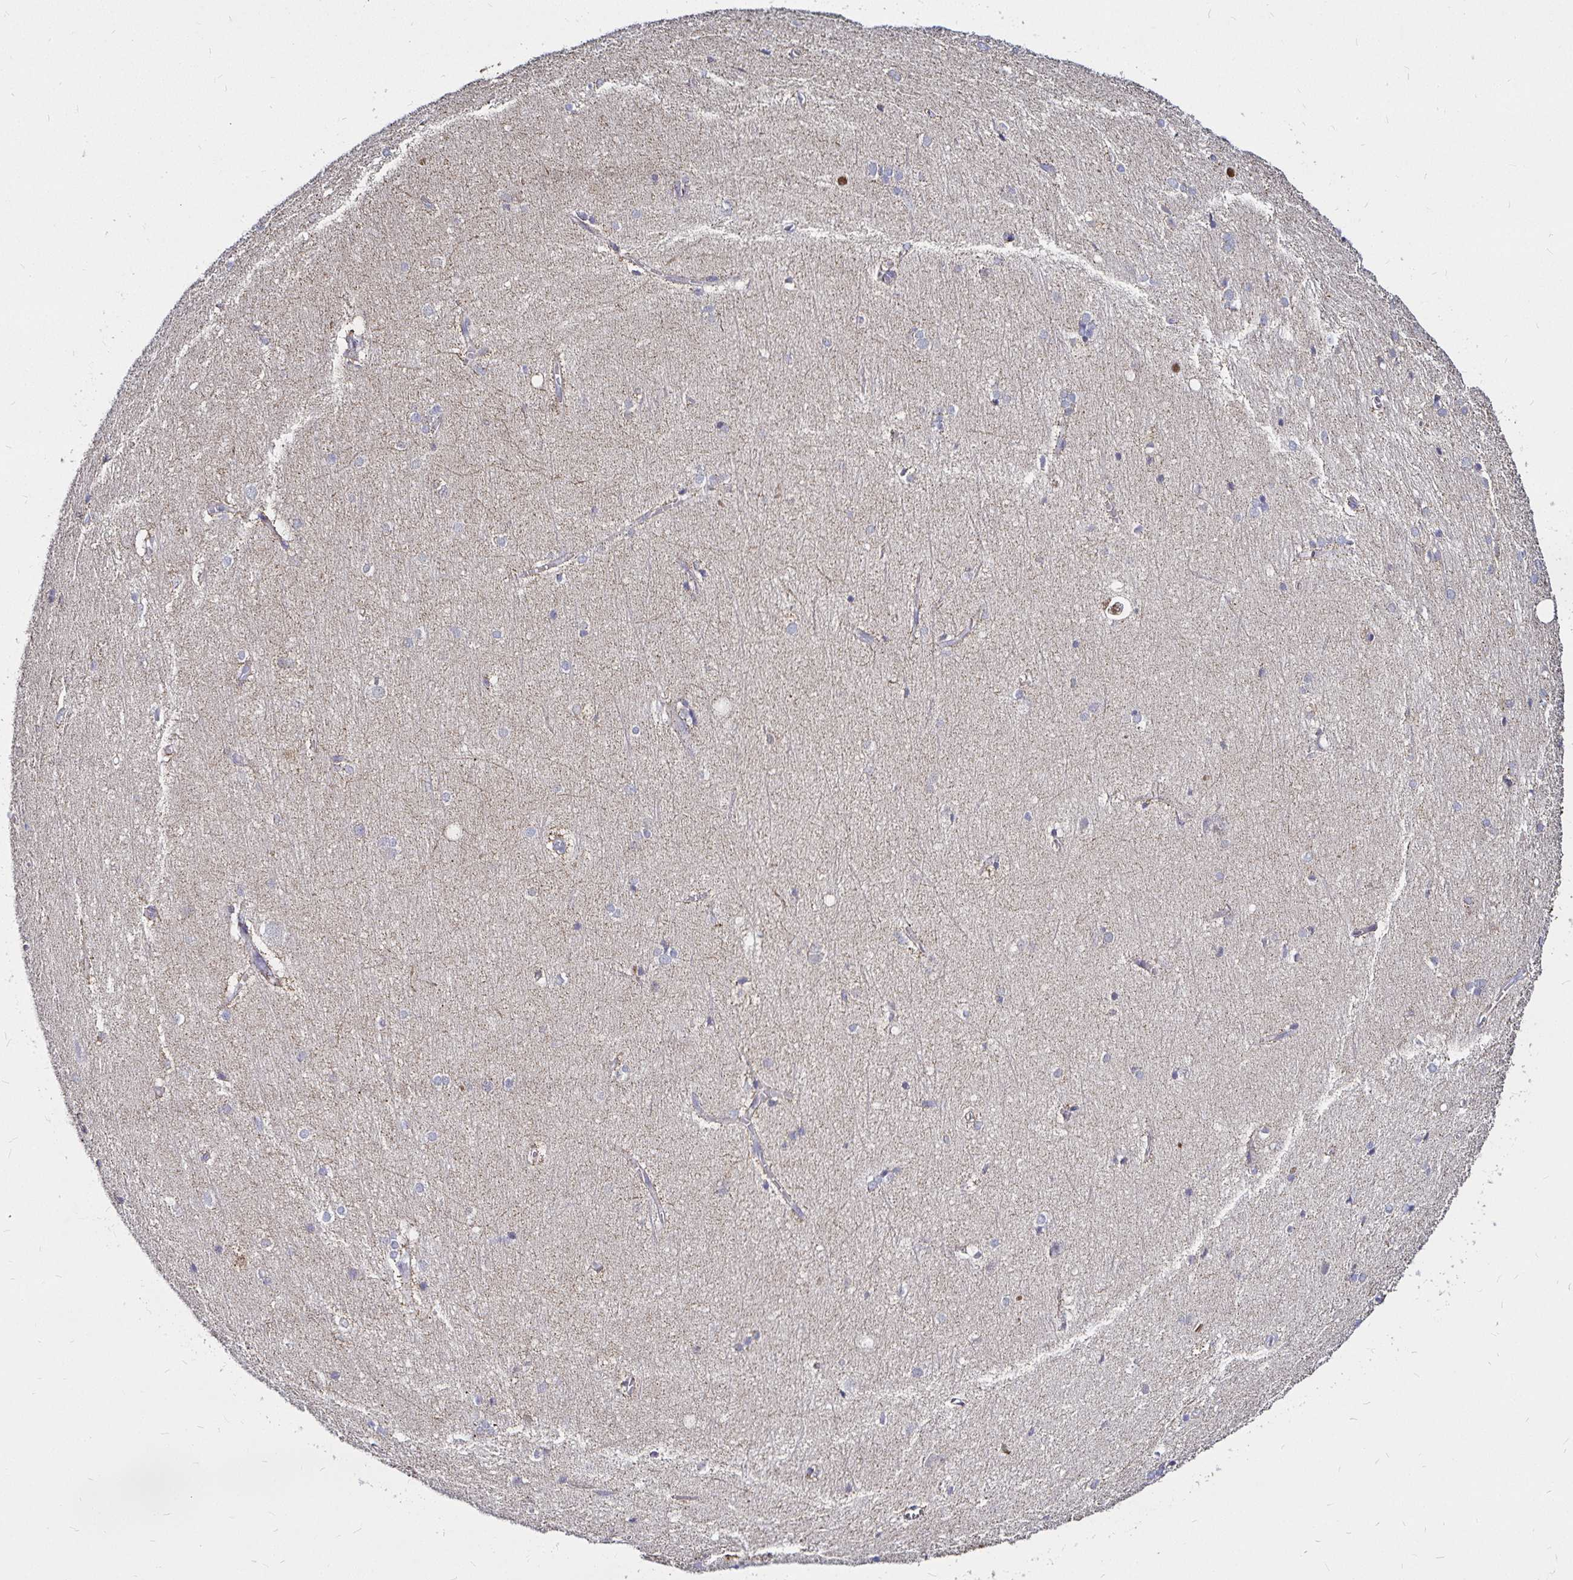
{"staining": {"intensity": "negative", "quantity": "none", "location": "none"}, "tissue": "hippocampus", "cell_type": "Glial cells", "image_type": "normal", "snomed": [{"axis": "morphology", "description": "Normal tissue, NOS"}, {"axis": "topography", "description": "Cerebral cortex"}, {"axis": "topography", "description": "Hippocampus"}], "caption": "There is no significant positivity in glial cells of hippocampus. (DAB immunohistochemistry (IHC), high magnification).", "gene": "PGAM2", "patient": {"sex": "female", "age": 19}}